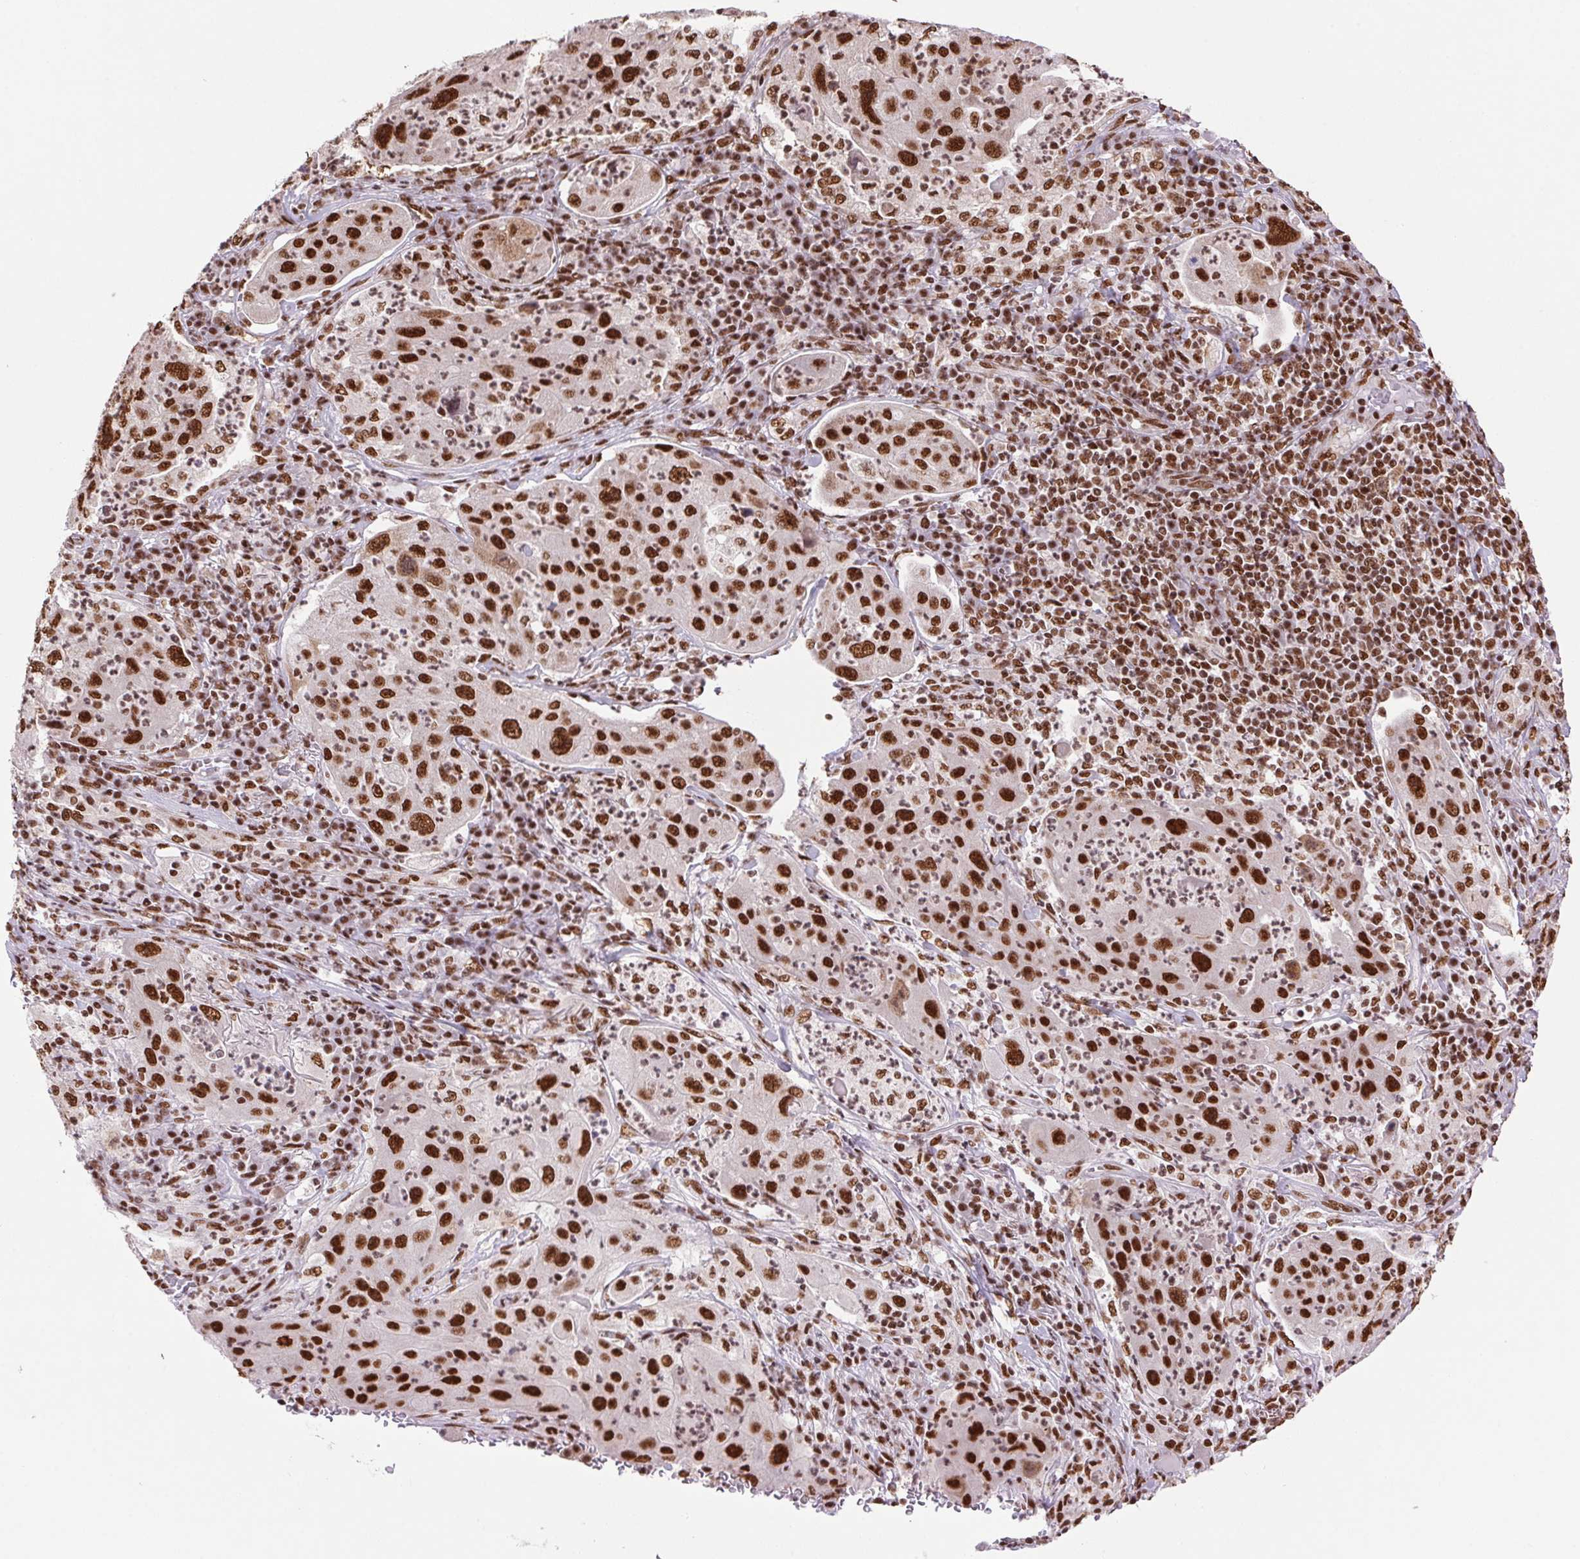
{"staining": {"intensity": "strong", "quantity": ">75%", "location": "nuclear"}, "tissue": "lung cancer", "cell_type": "Tumor cells", "image_type": "cancer", "snomed": [{"axis": "morphology", "description": "Squamous cell carcinoma, NOS"}, {"axis": "topography", "description": "Lung"}], "caption": "Human lung cancer stained for a protein (brown) displays strong nuclear positive staining in approximately >75% of tumor cells.", "gene": "ZNF207", "patient": {"sex": "female", "age": 59}}